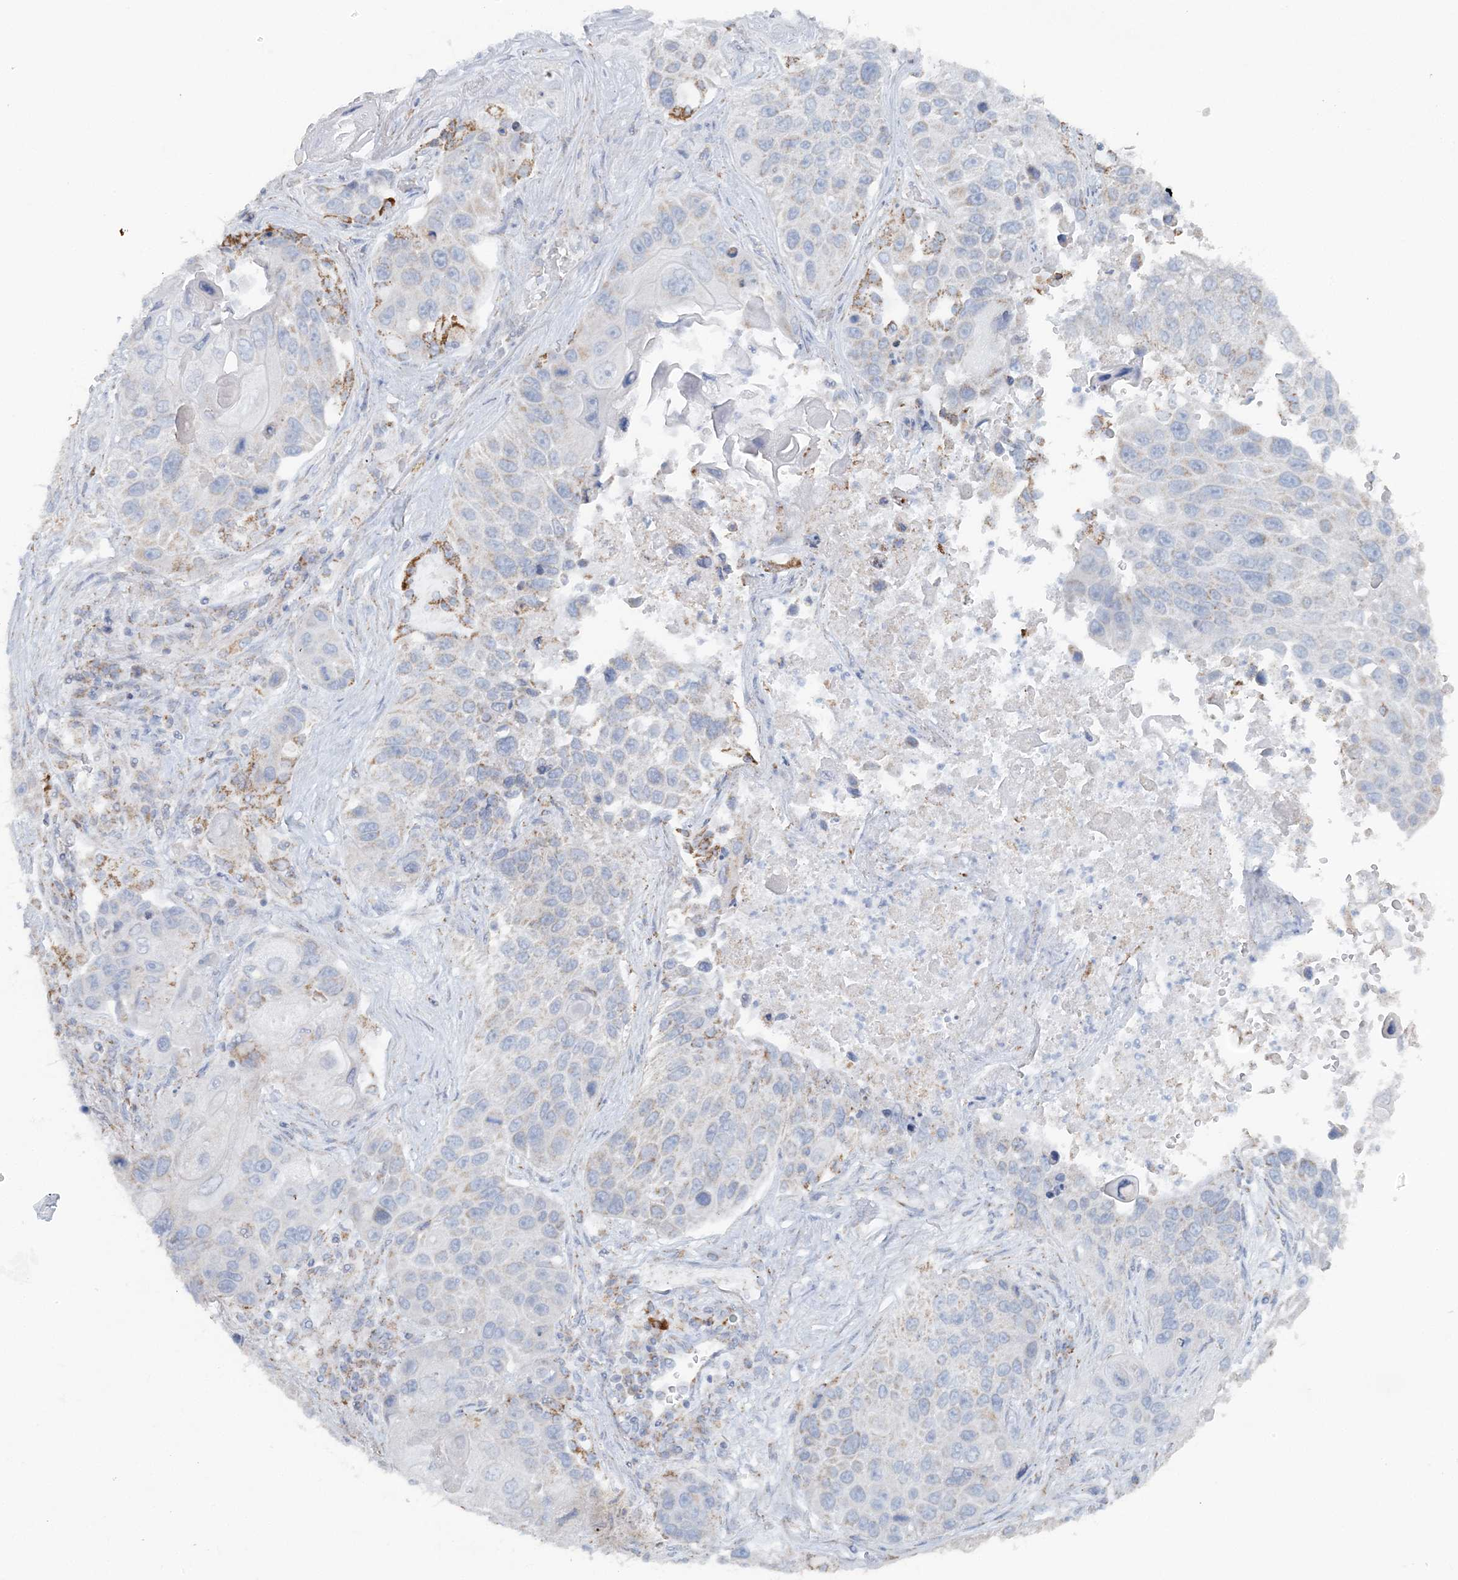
{"staining": {"intensity": "weak", "quantity": "<25%", "location": "cytoplasmic/membranous"}, "tissue": "lung cancer", "cell_type": "Tumor cells", "image_type": "cancer", "snomed": [{"axis": "morphology", "description": "Squamous cell carcinoma, NOS"}, {"axis": "topography", "description": "Lung"}], "caption": "A high-resolution photomicrograph shows immunohistochemistry staining of lung cancer (squamous cell carcinoma), which demonstrates no significant positivity in tumor cells.", "gene": "PCCB", "patient": {"sex": "male", "age": 61}}